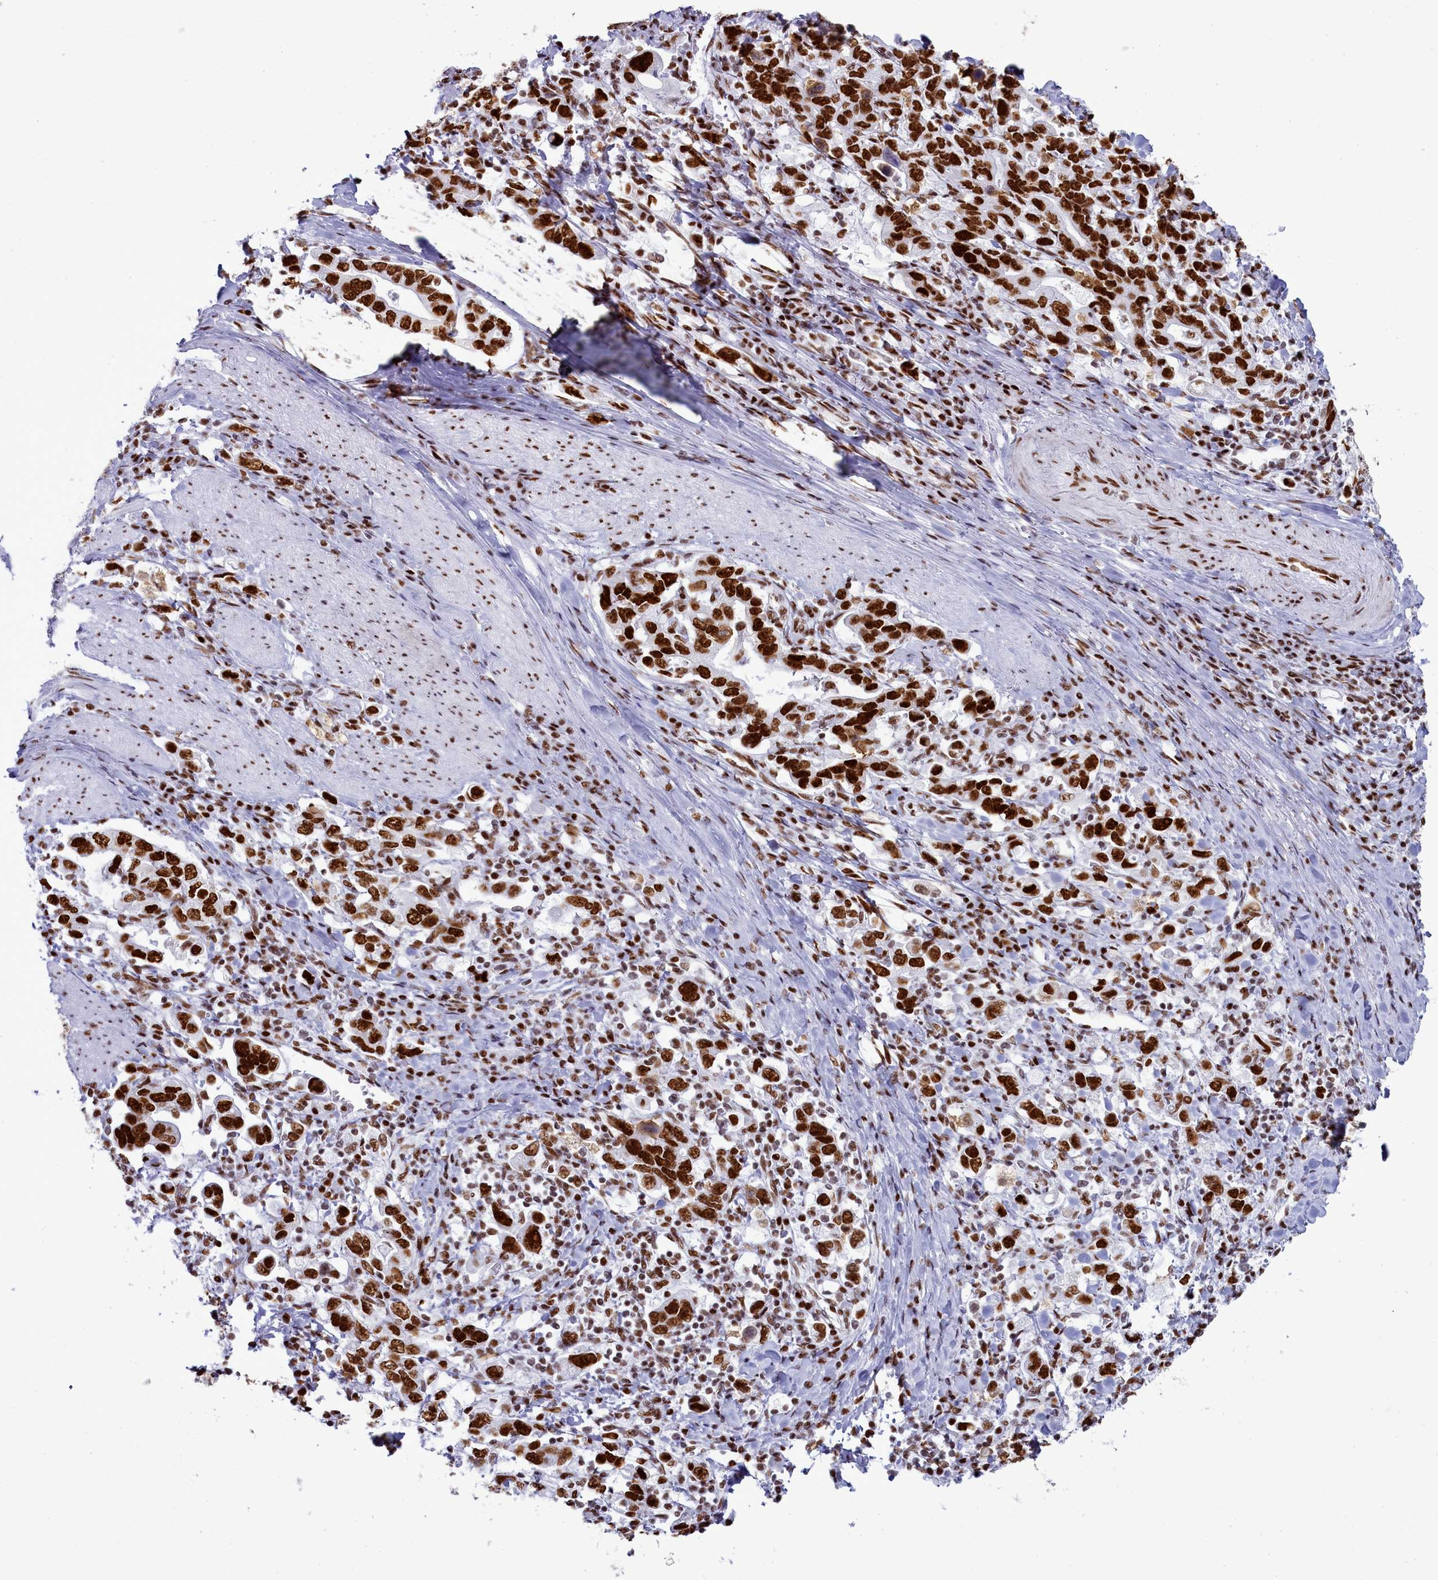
{"staining": {"intensity": "strong", "quantity": ">75%", "location": "nuclear"}, "tissue": "stomach cancer", "cell_type": "Tumor cells", "image_type": "cancer", "snomed": [{"axis": "morphology", "description": "Adenocarcinoma, NOS"}, {"axis": "topography", "description": "Stomach, upper"}], "caption": "Human stomach cancer stained with a protein marker reveals strong staining in tumor cells.", "gene": "RALY", "patient": {"sex": "male", "age": 62}}